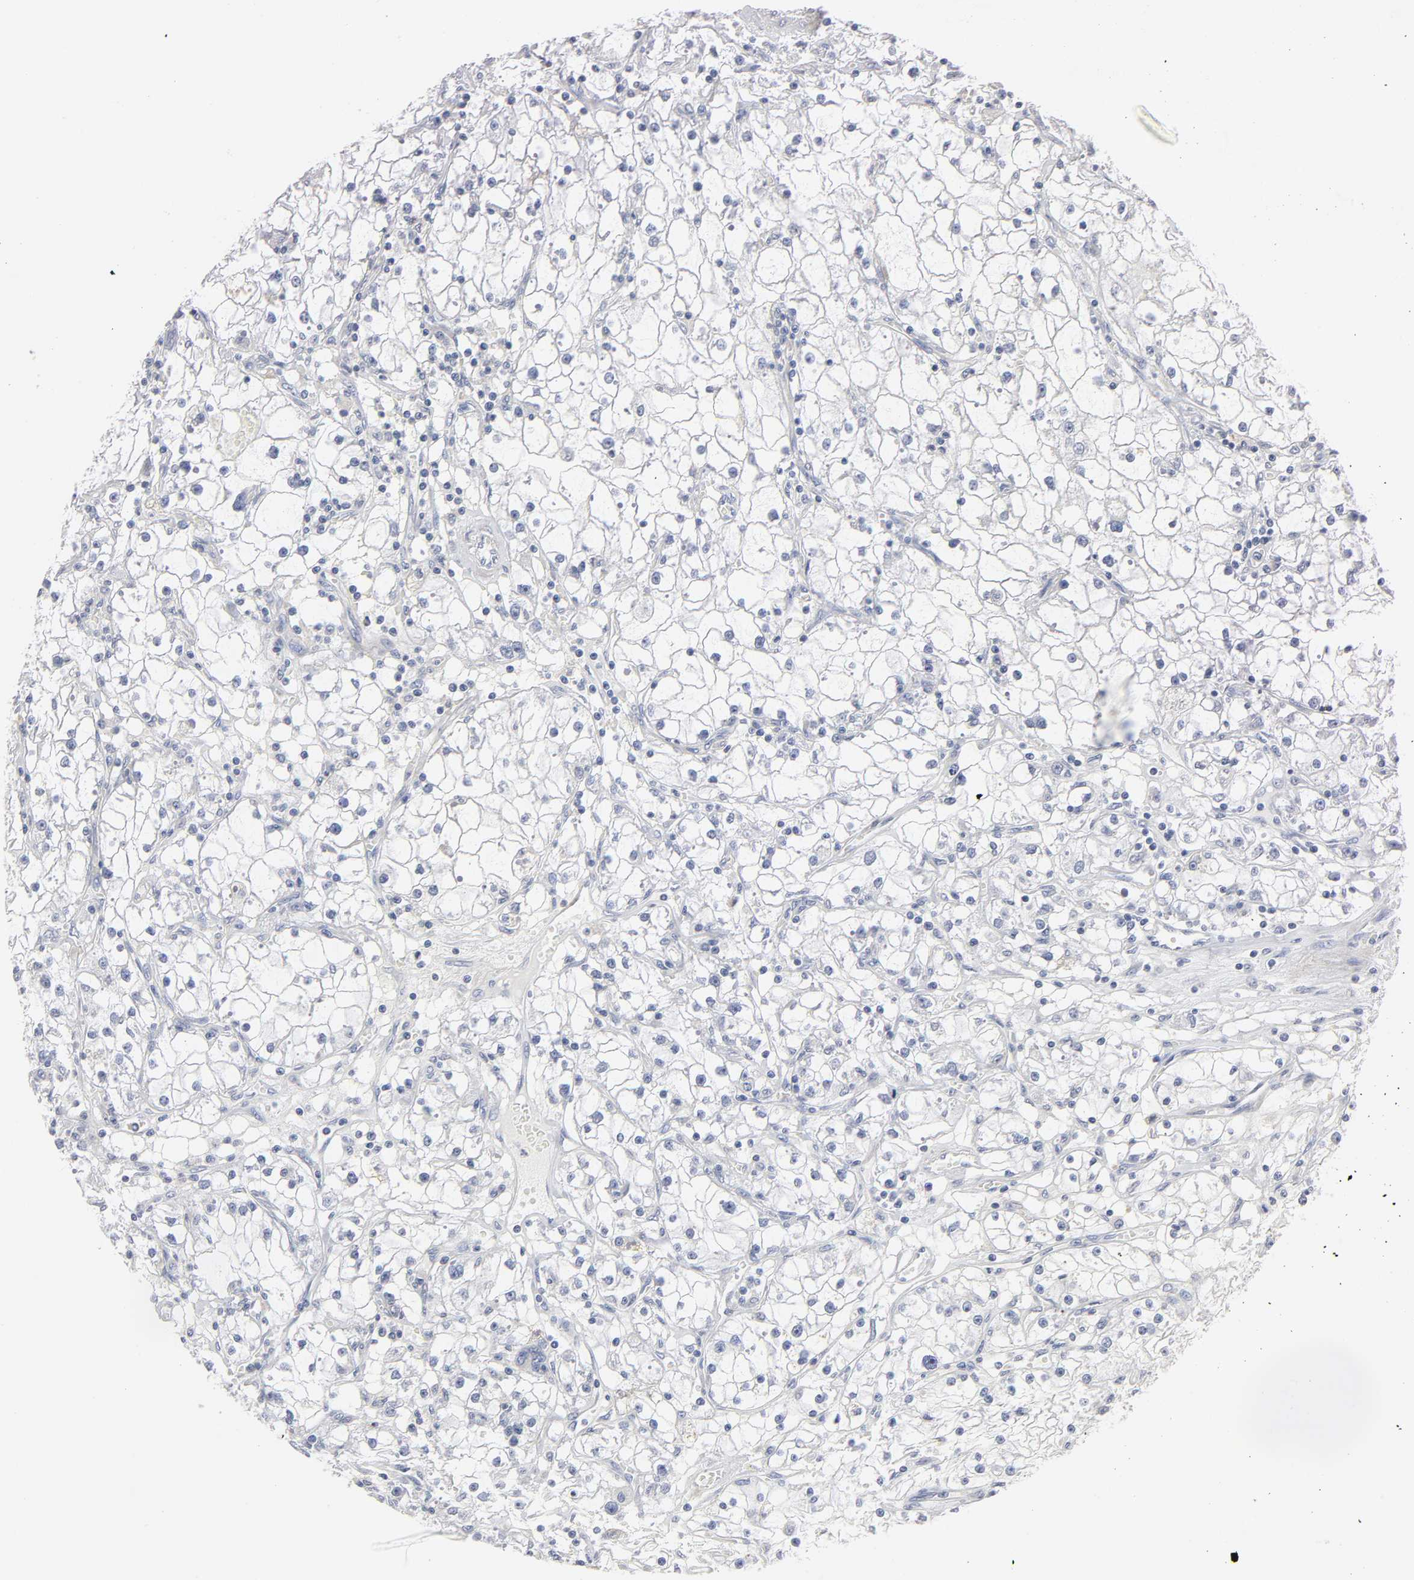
{"staining": {"intensity": "negative", "quantity": "none", "location": "none"}, "tissue": "renal cancer", "cell_type": "Tumor cells", "image_type": "cancer", "snomed": [{"axis": "morphology", "description": "Adenocarcinoma, NOS"}, {"axis": "topography", "description": "Kidney"}], "caption": "This is an immunohistochemistry micrograph of human renal adenocarcinoma. There is no staining in tumor cells.", "gene": "ROCK1", "patient": {"sex": "male", "age": 56}}